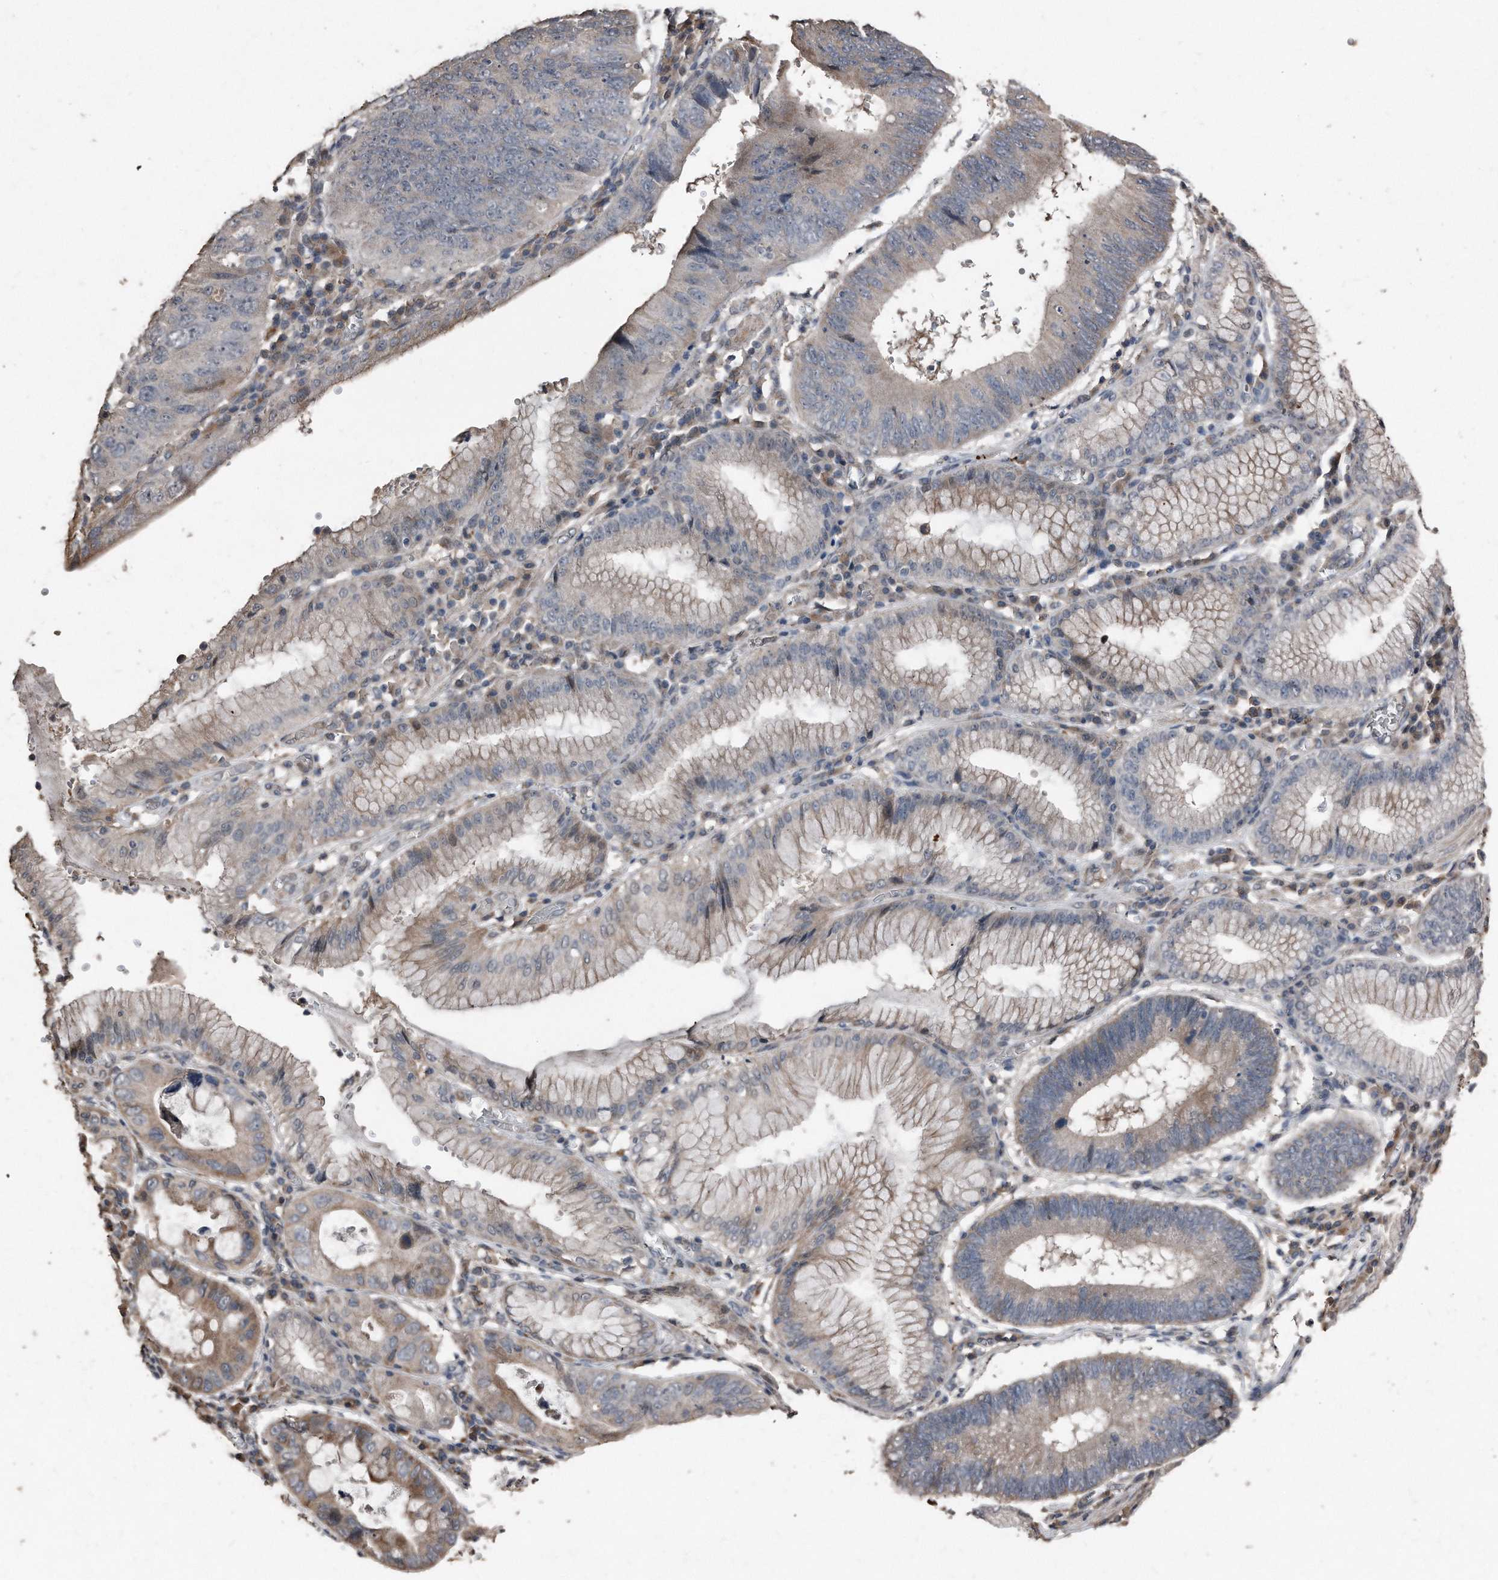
{"staining": {"intensity": "weak", "quantity": "<25%", "location": "cytoplasmic/membranous"}, "tissue": "stomach cancer", "cell_type": "Tumor cells", "image_type": "cancer", "snomed": [{"axis": "morphology", "description": "Adenocarcinoma, NOS"}, {"axis": "topography", "description": "Stomach"}], "caption": "Immunohistochemistry (IHC) of human stomach adenocarcinoma reveals no positivity in tumor cells. (DAB (3,3'-diaminobenzidine) immunohistochemistry visualized using brightfield microscopy, high magnification).", "gene": "ANKRD10", "patient": {"sex": "male", "age": 59}}